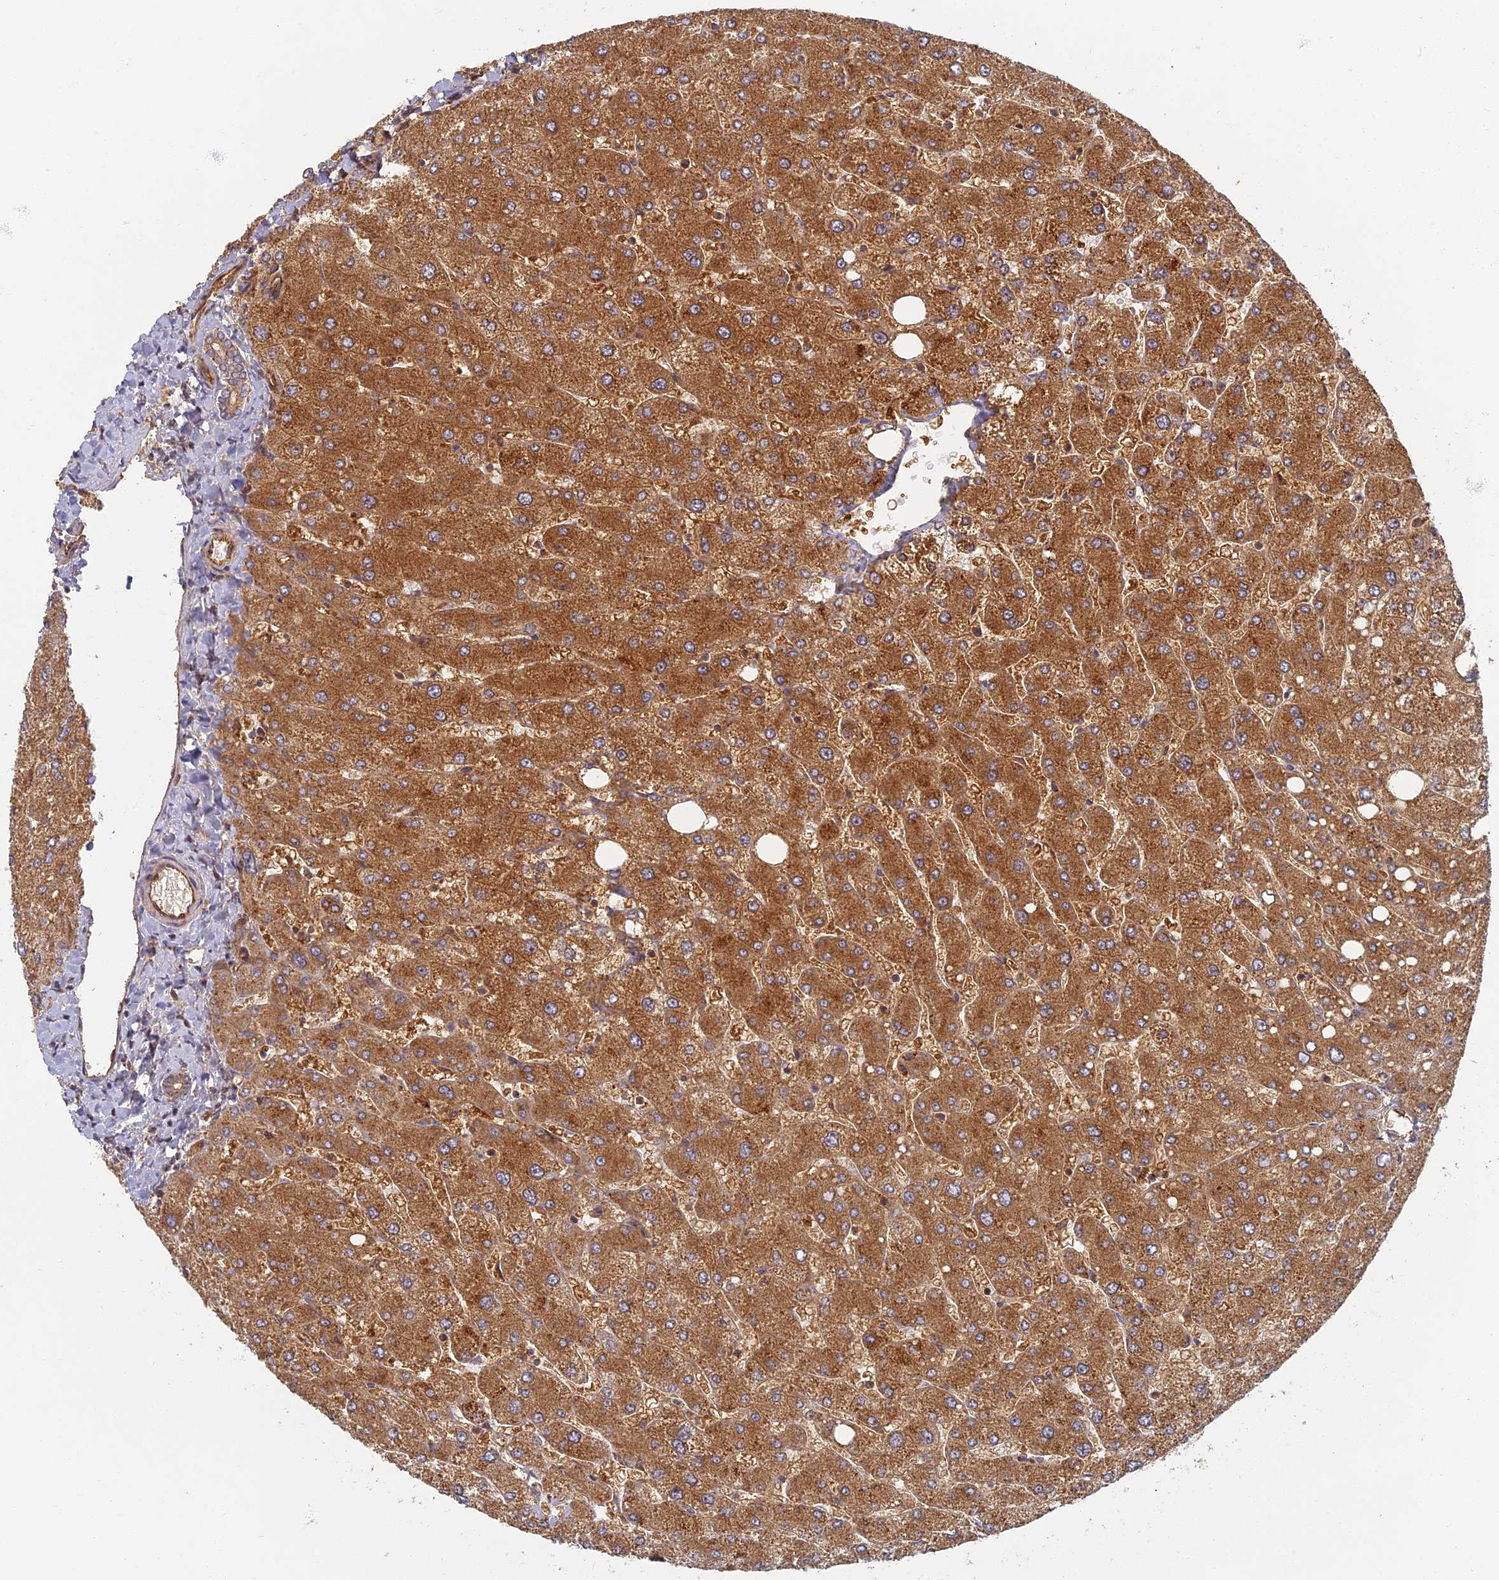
{"staining": {"intensity": "moderate", "quantity": ">75%", "location": "cytoplasmic/membranous"}, "tissue": "liver", "cell_type": "Cholangiocytes", "image_type": "normal", "snomed": [{"axis": "morphology", "description": "Normal tissue, NOS"}, {"axis": "topography", "description": "Liver"}], "caption": "A histopathology image showing moderate cytoplasmic/membranous staining in approximately >75% of cholangiocytes in unremarkable liver, as visualized by brown immunohistochemical staining.", "gene": "INO80D", "patient": {"sex": "male", "age": 55}}